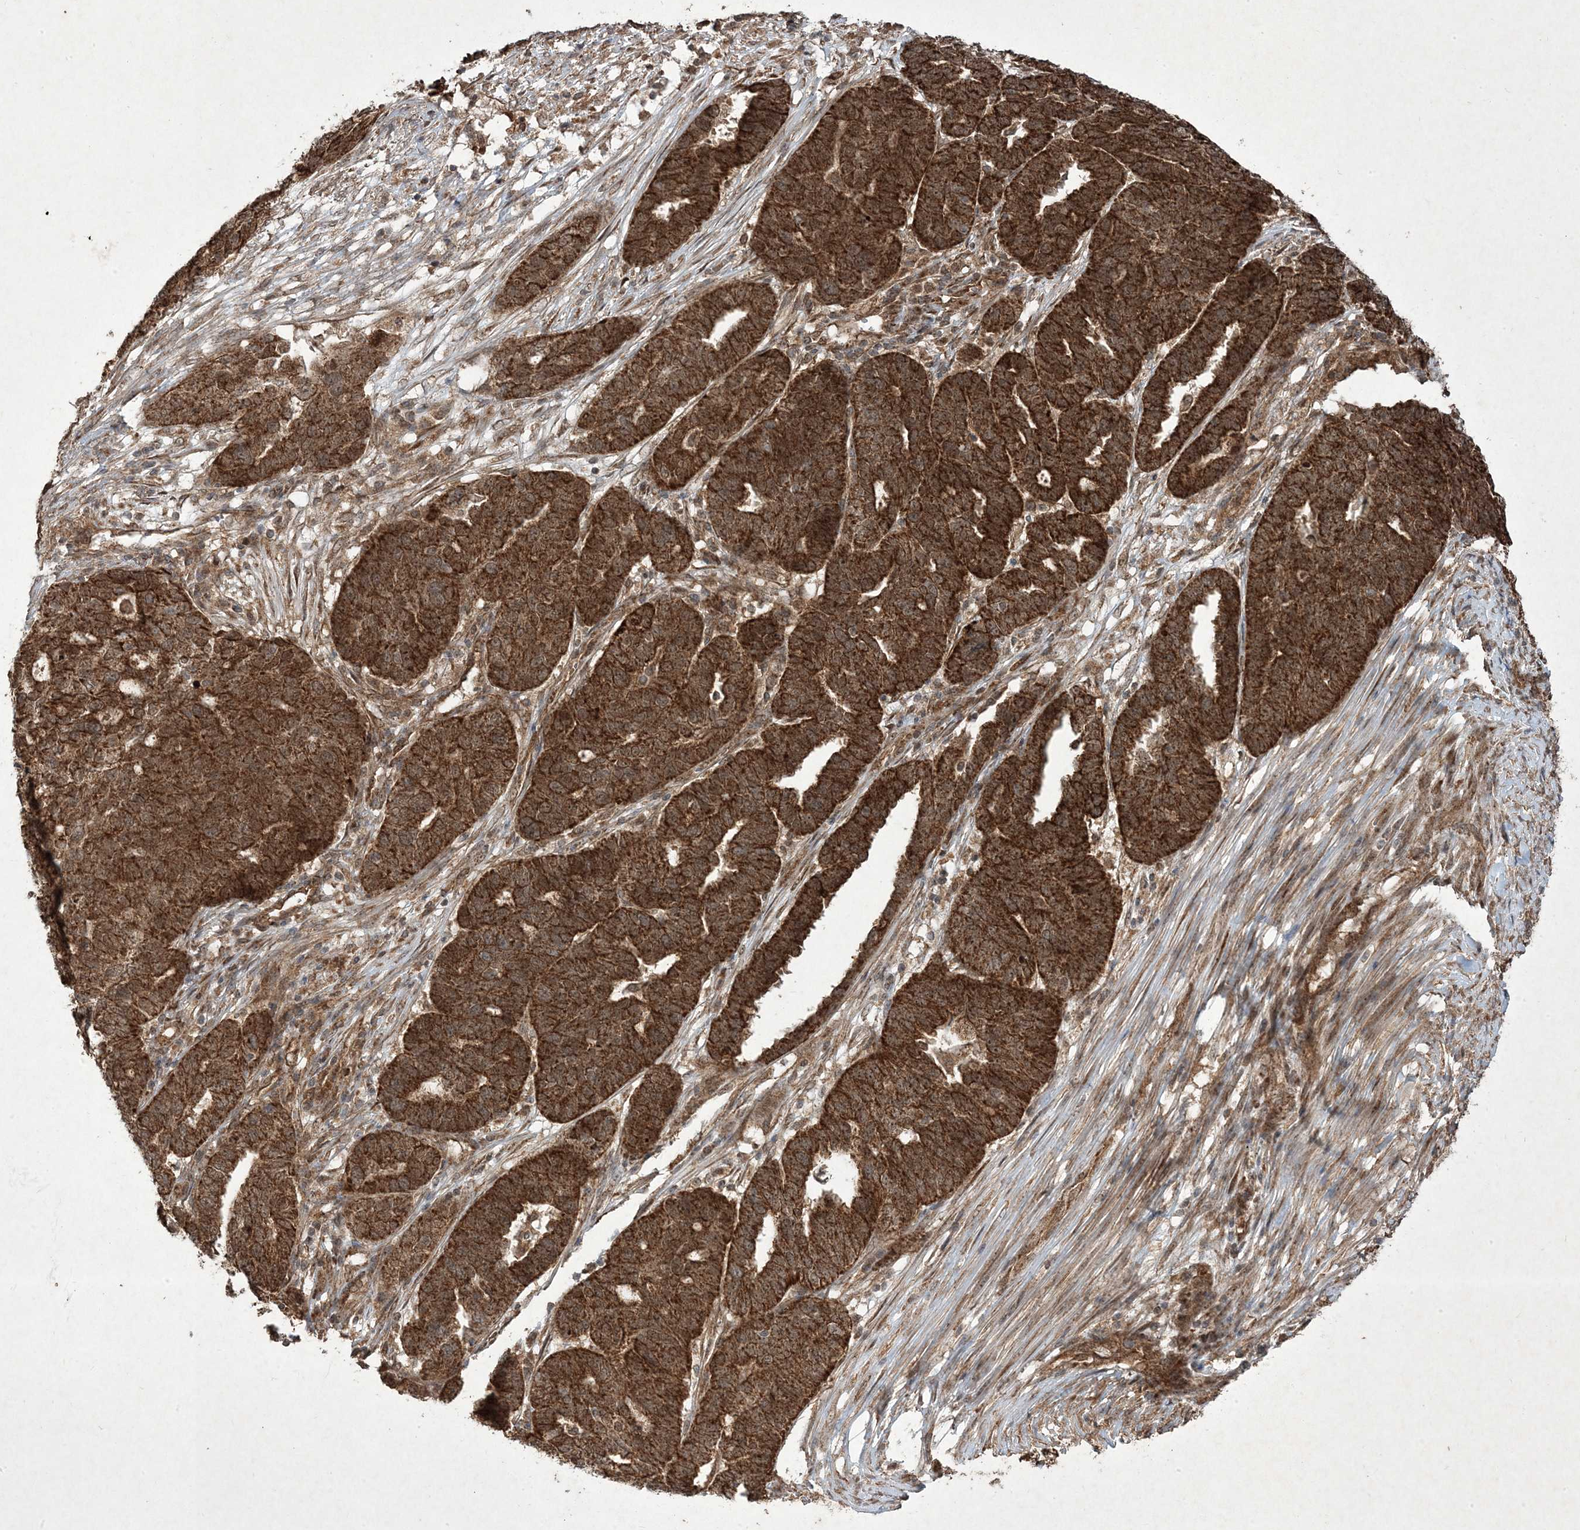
{"staining": {"intensity": "strong", "quantity": ">75%", "location": "cytoplasmic/membranous,nuclear"}, "tissue": "ovarian cancer", "cell_type": "Tumor cells", "image_type": "cancer", "snomed": [{"axis": "morphology", "description": "Cystadenocarcinoma, serous, NOS"}, {"axis": "topography", "description": "Ovary"}], "caption": "Strong cytoplasmic/membranous and nuclear positivity for a protein is present in about >75% of tumor cells of ovarian serous cystadenocarcinoma using immunohistochemistry (IHC).", "gene": "PLEKHM2", "patient": {"sex": "female", "age": 59}}